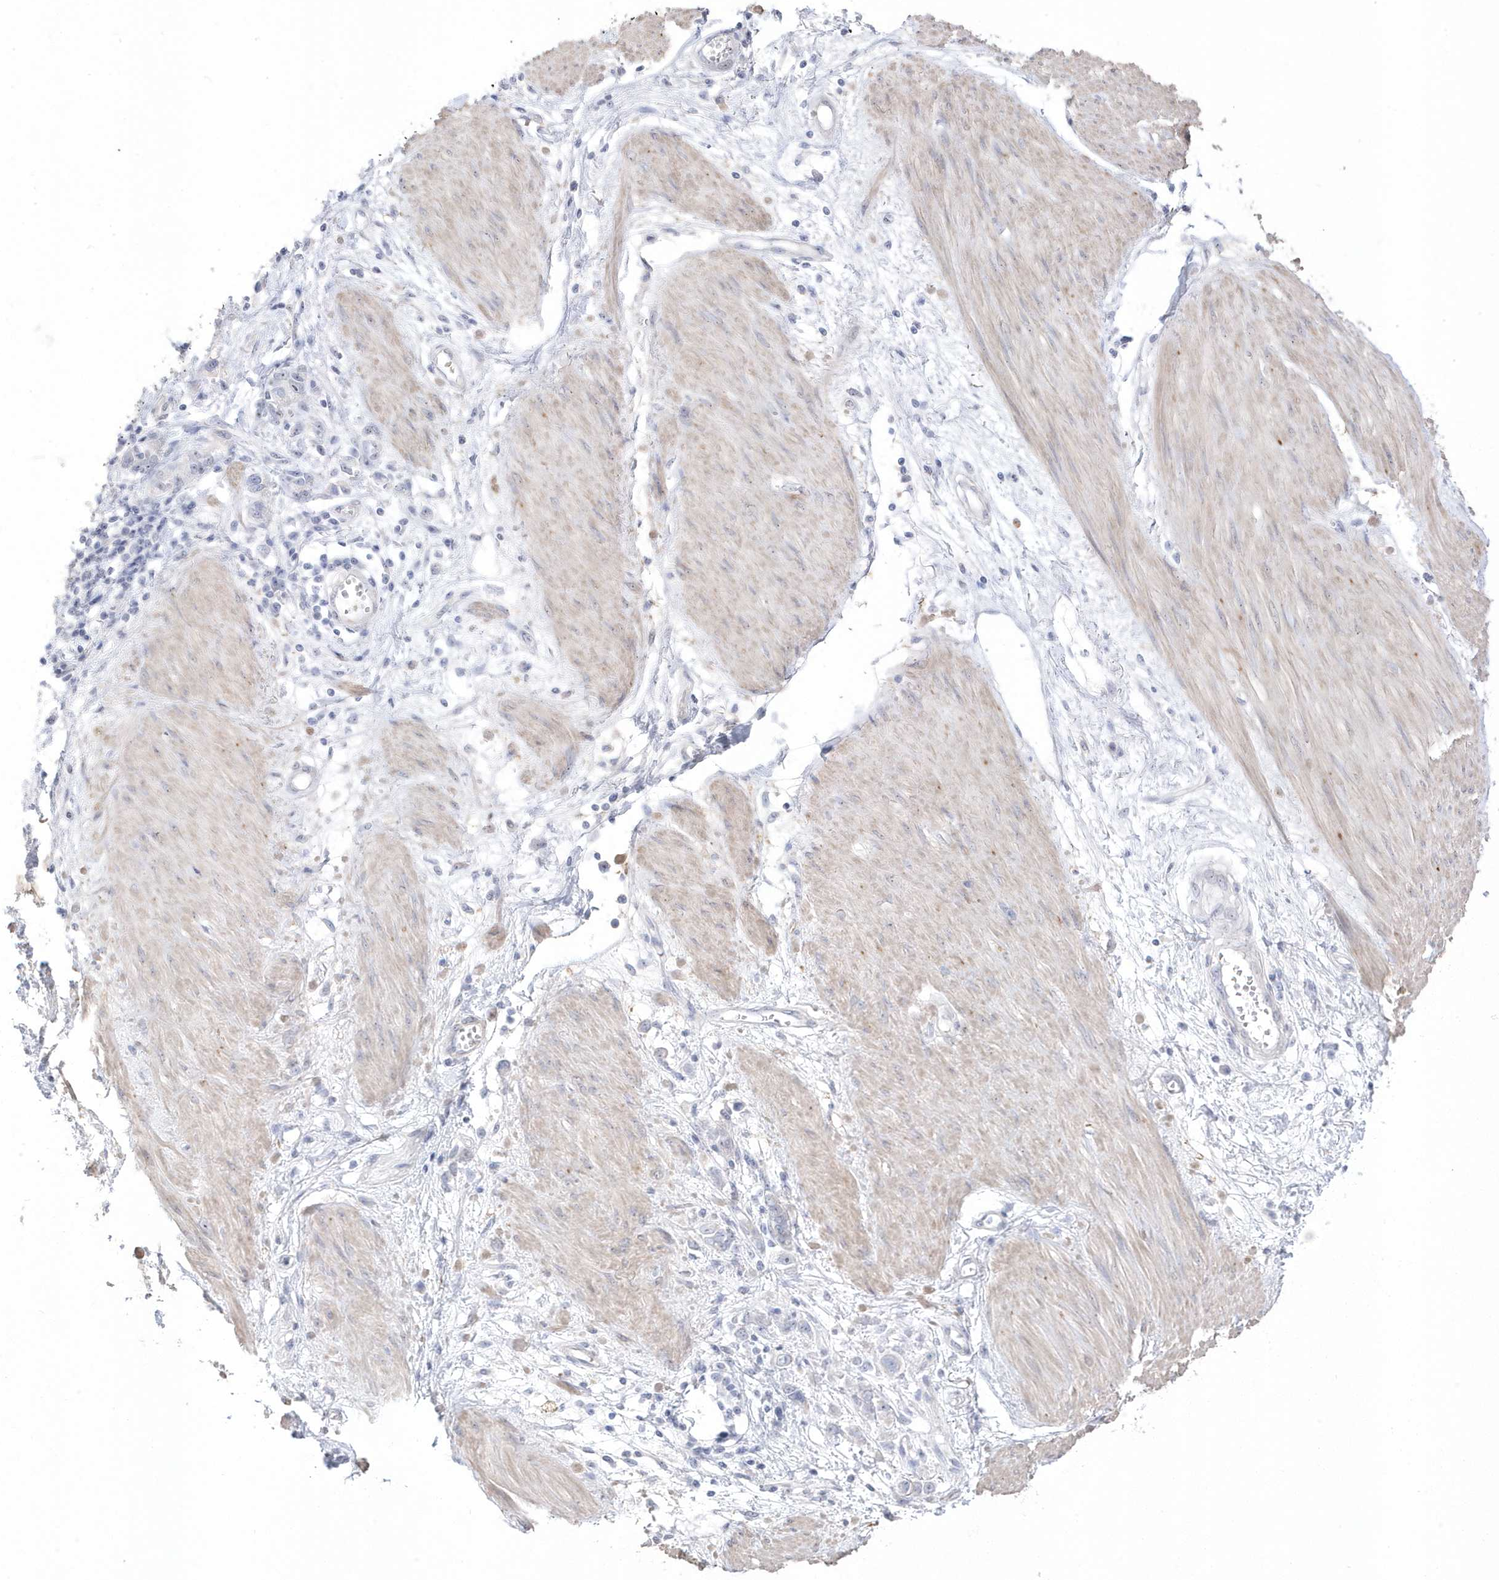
{"staining": {"intensity": "negative", "quantity": "none", "location": "none"}, "tissue": "stomach cancer", "cell_type": "Tumor cells", "image_type": "cancer", "snomed": [{"axis": "morphology", "description": "Adenocarcinoma, NOS"}, {"axis": "topography", "description": "Stomach"}], "caption": "Human stomach adenocarcinoma stained for a protein using immunohistochemistry shows no expression in tumor cells.", "gene": "GTPBP6", "patient": {"sex": "female", "age": 76}}